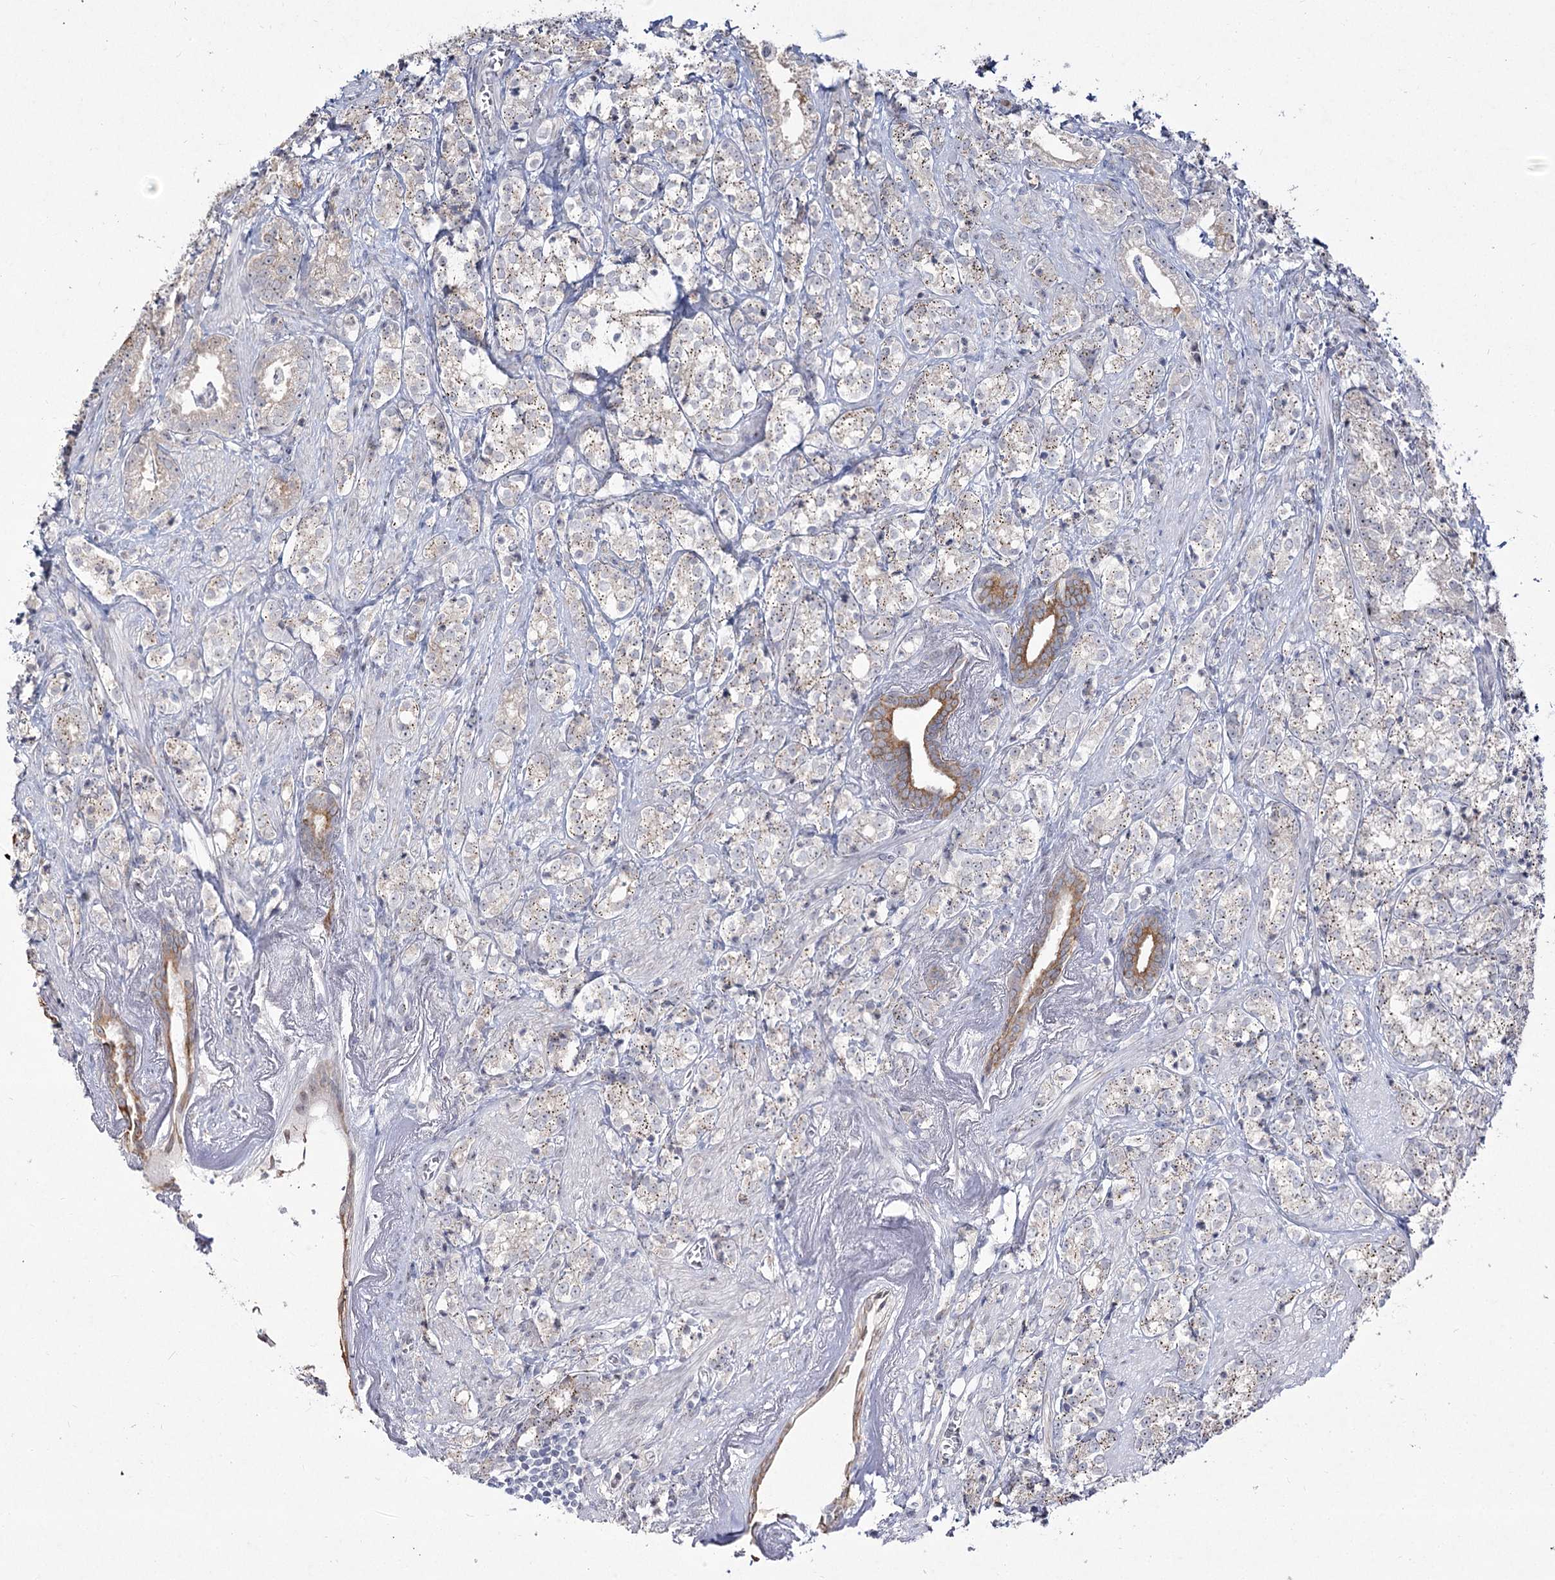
{"staining": {"intensity": "weak", "quantity": "<25%", "location": "nuclear"}, "tissue": "prostate cancer", "cell_type": "Tumor cells", "image_type": "cancer", "snomed": [{"axis": "morphology", "description": "Adenocarcinoma, High grade"}, {"axis": "topography", "description": "Prostate"}], "caption": "There is no significant staining in tumor cells of prostate high-grade adenocarcinoma.", "gene": "DDX50", "patient": {"sex": "male", "age": 69}}